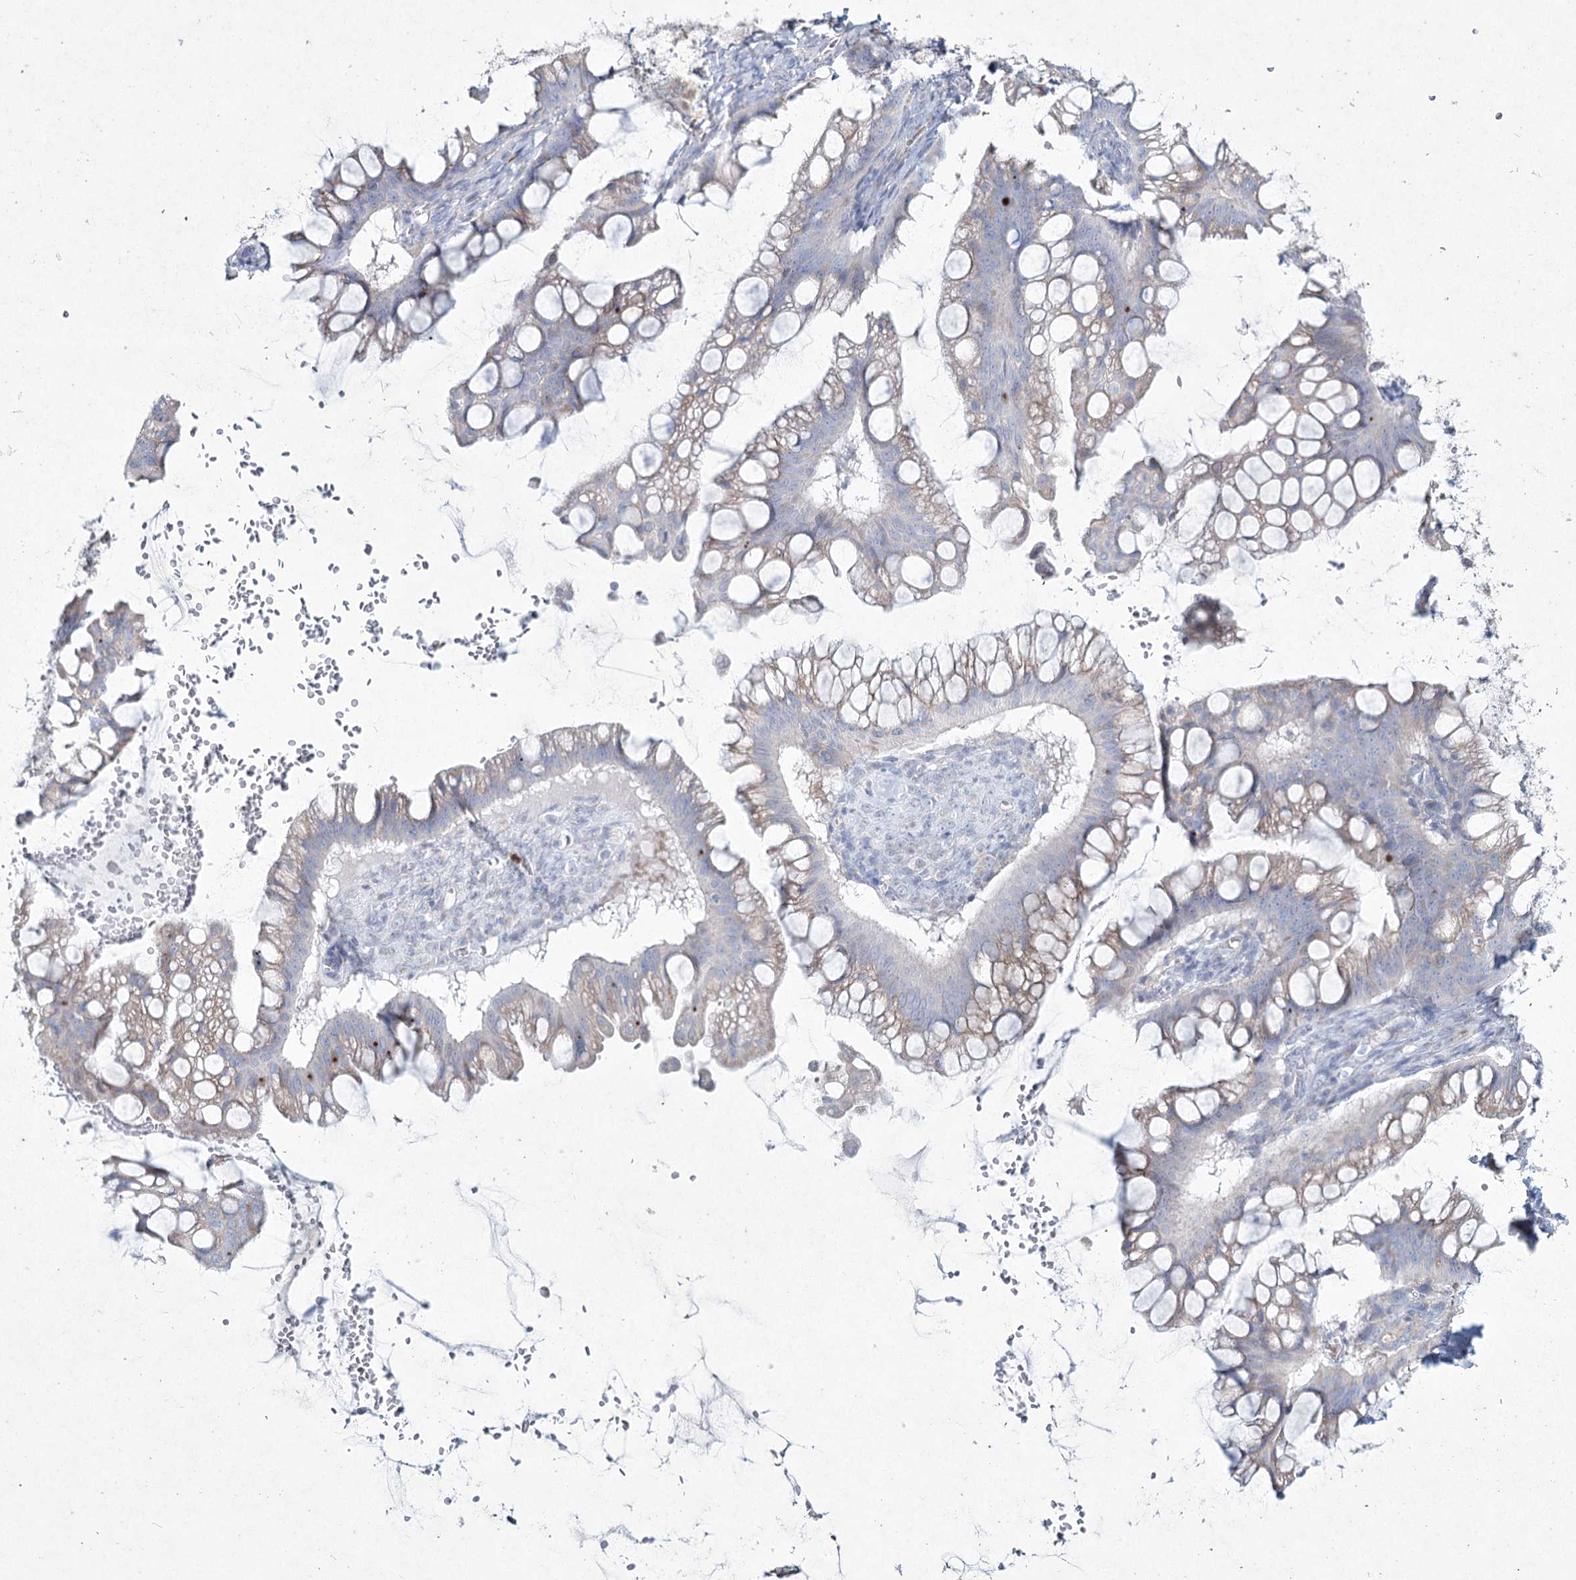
{"staining": {"intensity": "weak", "quantity": "<25%", "location": "cytoplasmic/membranous"}, "tissue": "ovarian cancer", "cell_type": "Tumor cells", "image_type": "cancer", "snomed": [{"axis": "morphology", "description": "Cystadenocarcinoma, mucinous, NOS"}, {"axis": "topography", "description": "Ovary"}], "caption": "Tumor cells are negative for brown protein staining in ovarian cancer.", "gene": "NIPAL4", "patient": {"sex": "female", "age": 73}}